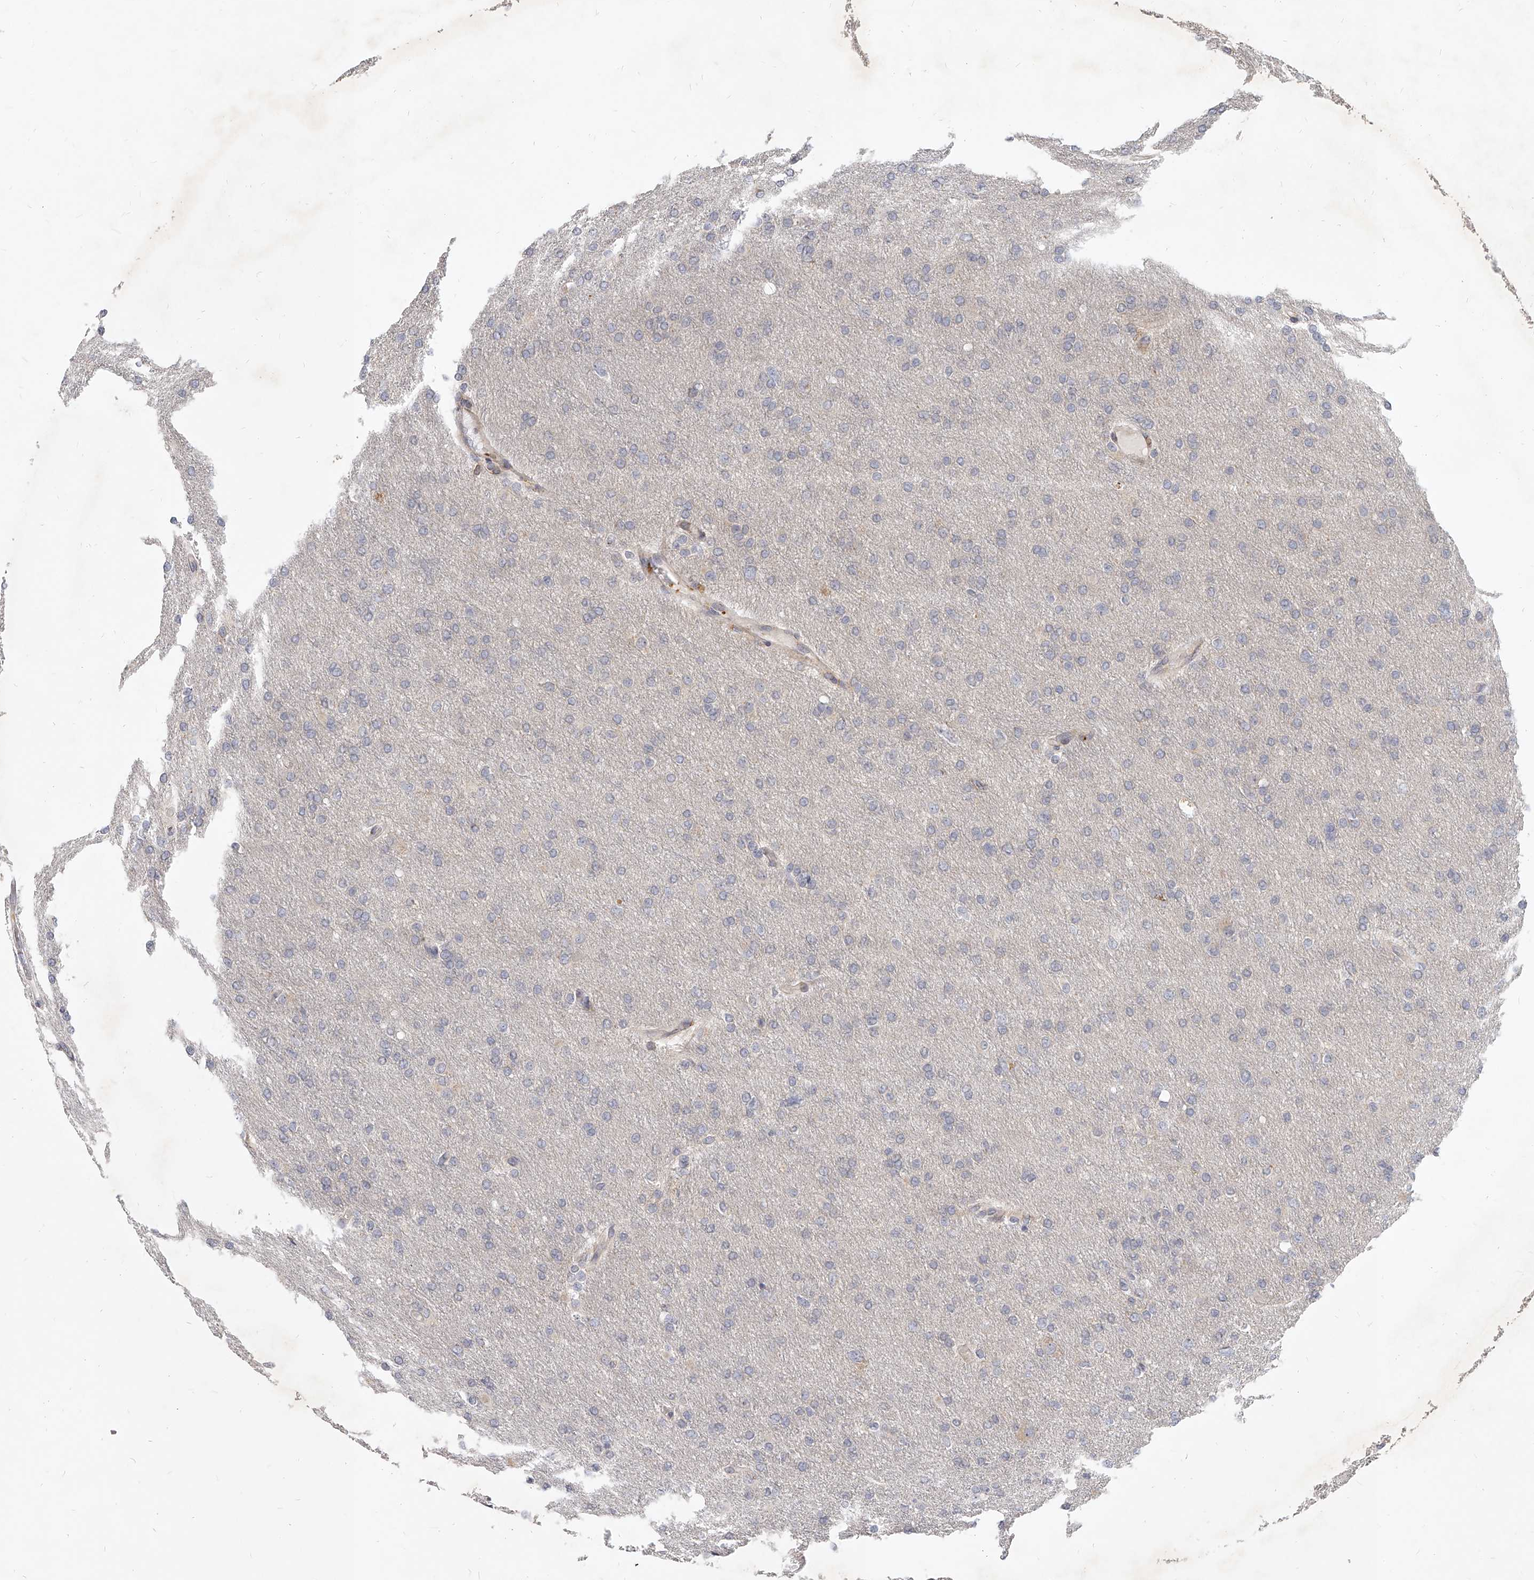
{"staining": {"intensity": "negative", "quantity": "none", "location": "none"}, "tissue": "glioma", "cell_type": "Tumor cells", "image_type": "cancer", "snomed": [{"axis": "morphology", "description": "Glioma, malignant, High grade"}, {"axis": "topography", "description": "Cerebral cortex"}], "caption": "Immunohistochemical staining of human malignant high-grade glioma shows no significant staining in tumor cells.", "gene": "SLC37A1", "patient": {"sex": "female", "age": 36}}